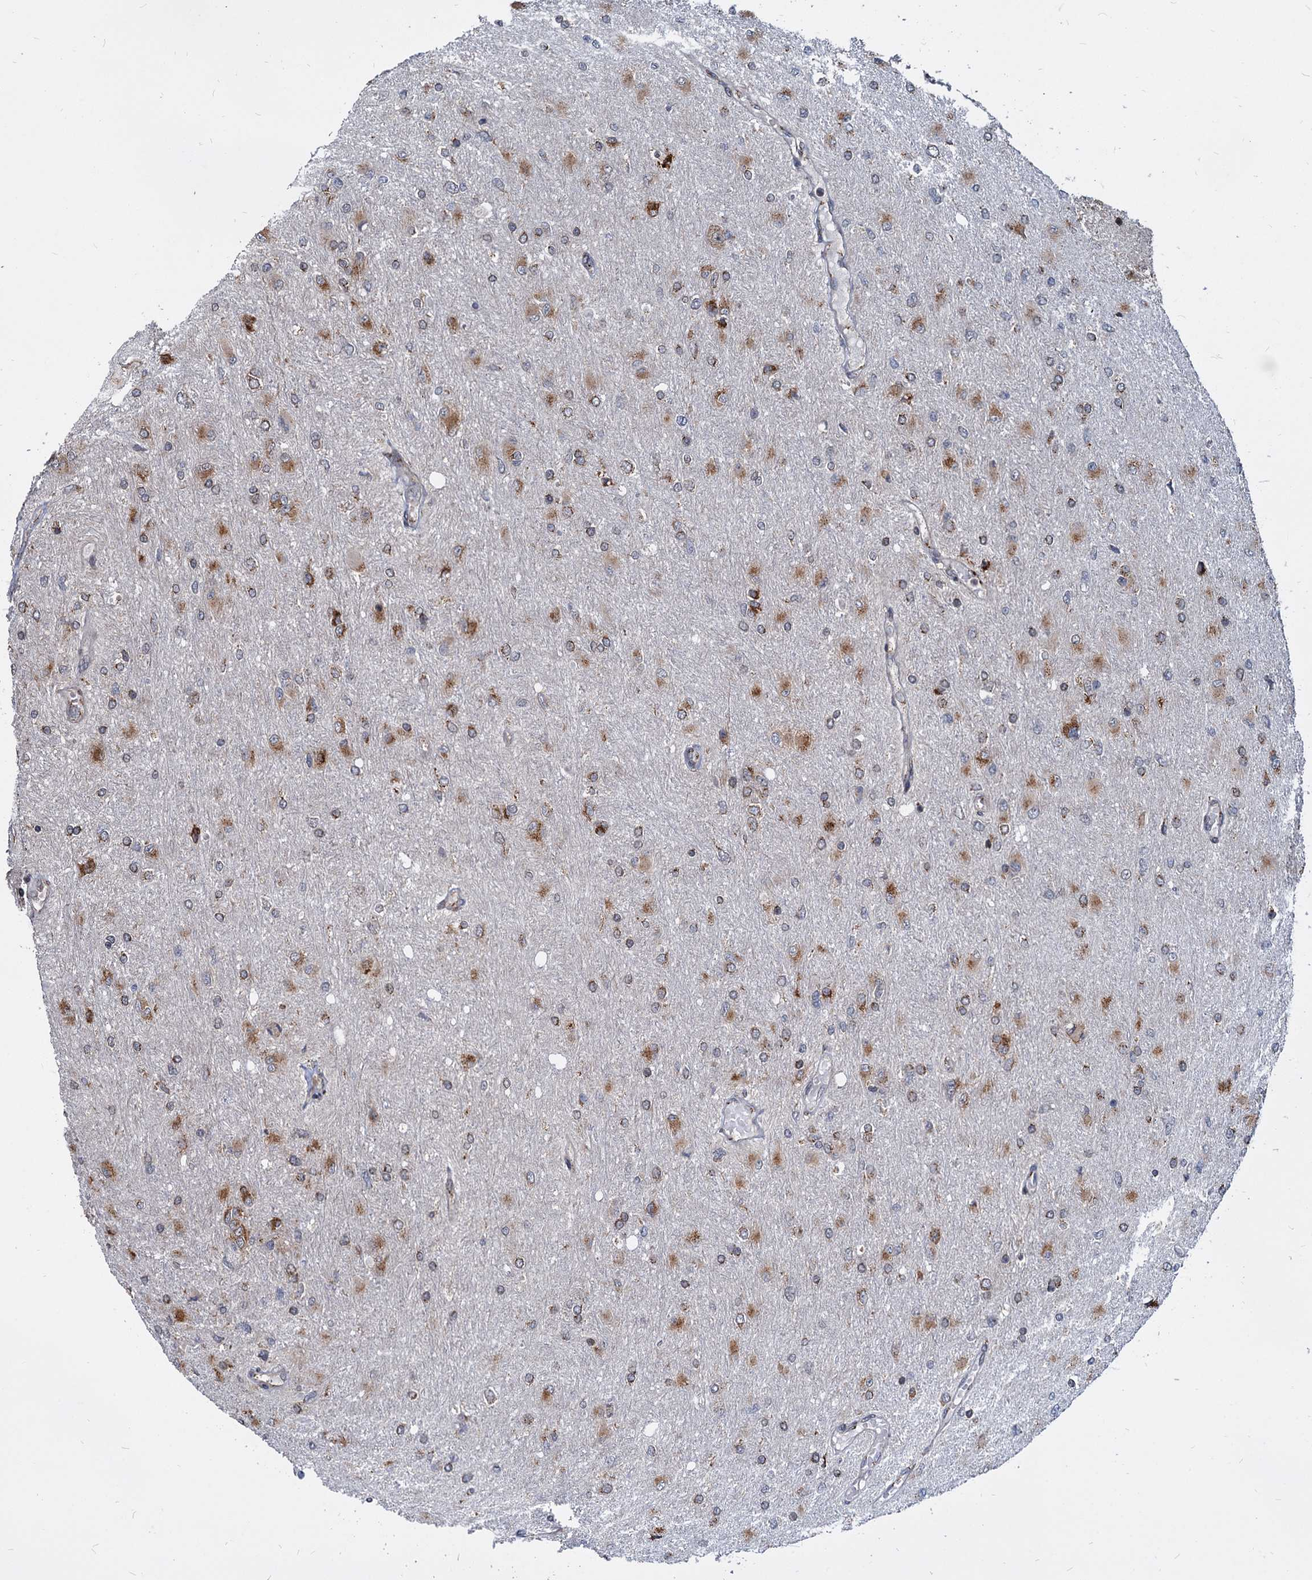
{"staining": {"intensity": "moderate", "quantity": "25%-75%", "location": "cytoplasmic/membranous"}, "tissue": "glioma", "cell_type": "Tumor cells", "image_type": "cancer", "snomed": [{"axis": "morphology", "description": "Glioma, malignant, High grade"}, {"axis": "topography", "description": "Cerebral cortex"}], "caption": "Human malignant high-grade glioma stained with a brown dye reveals moderate cytoplasmic/membranous positive staining in approximately 25%-75% of tumor cells.", "gene": "SAAL1", "patient": {"sex": "female", "age": 36}}